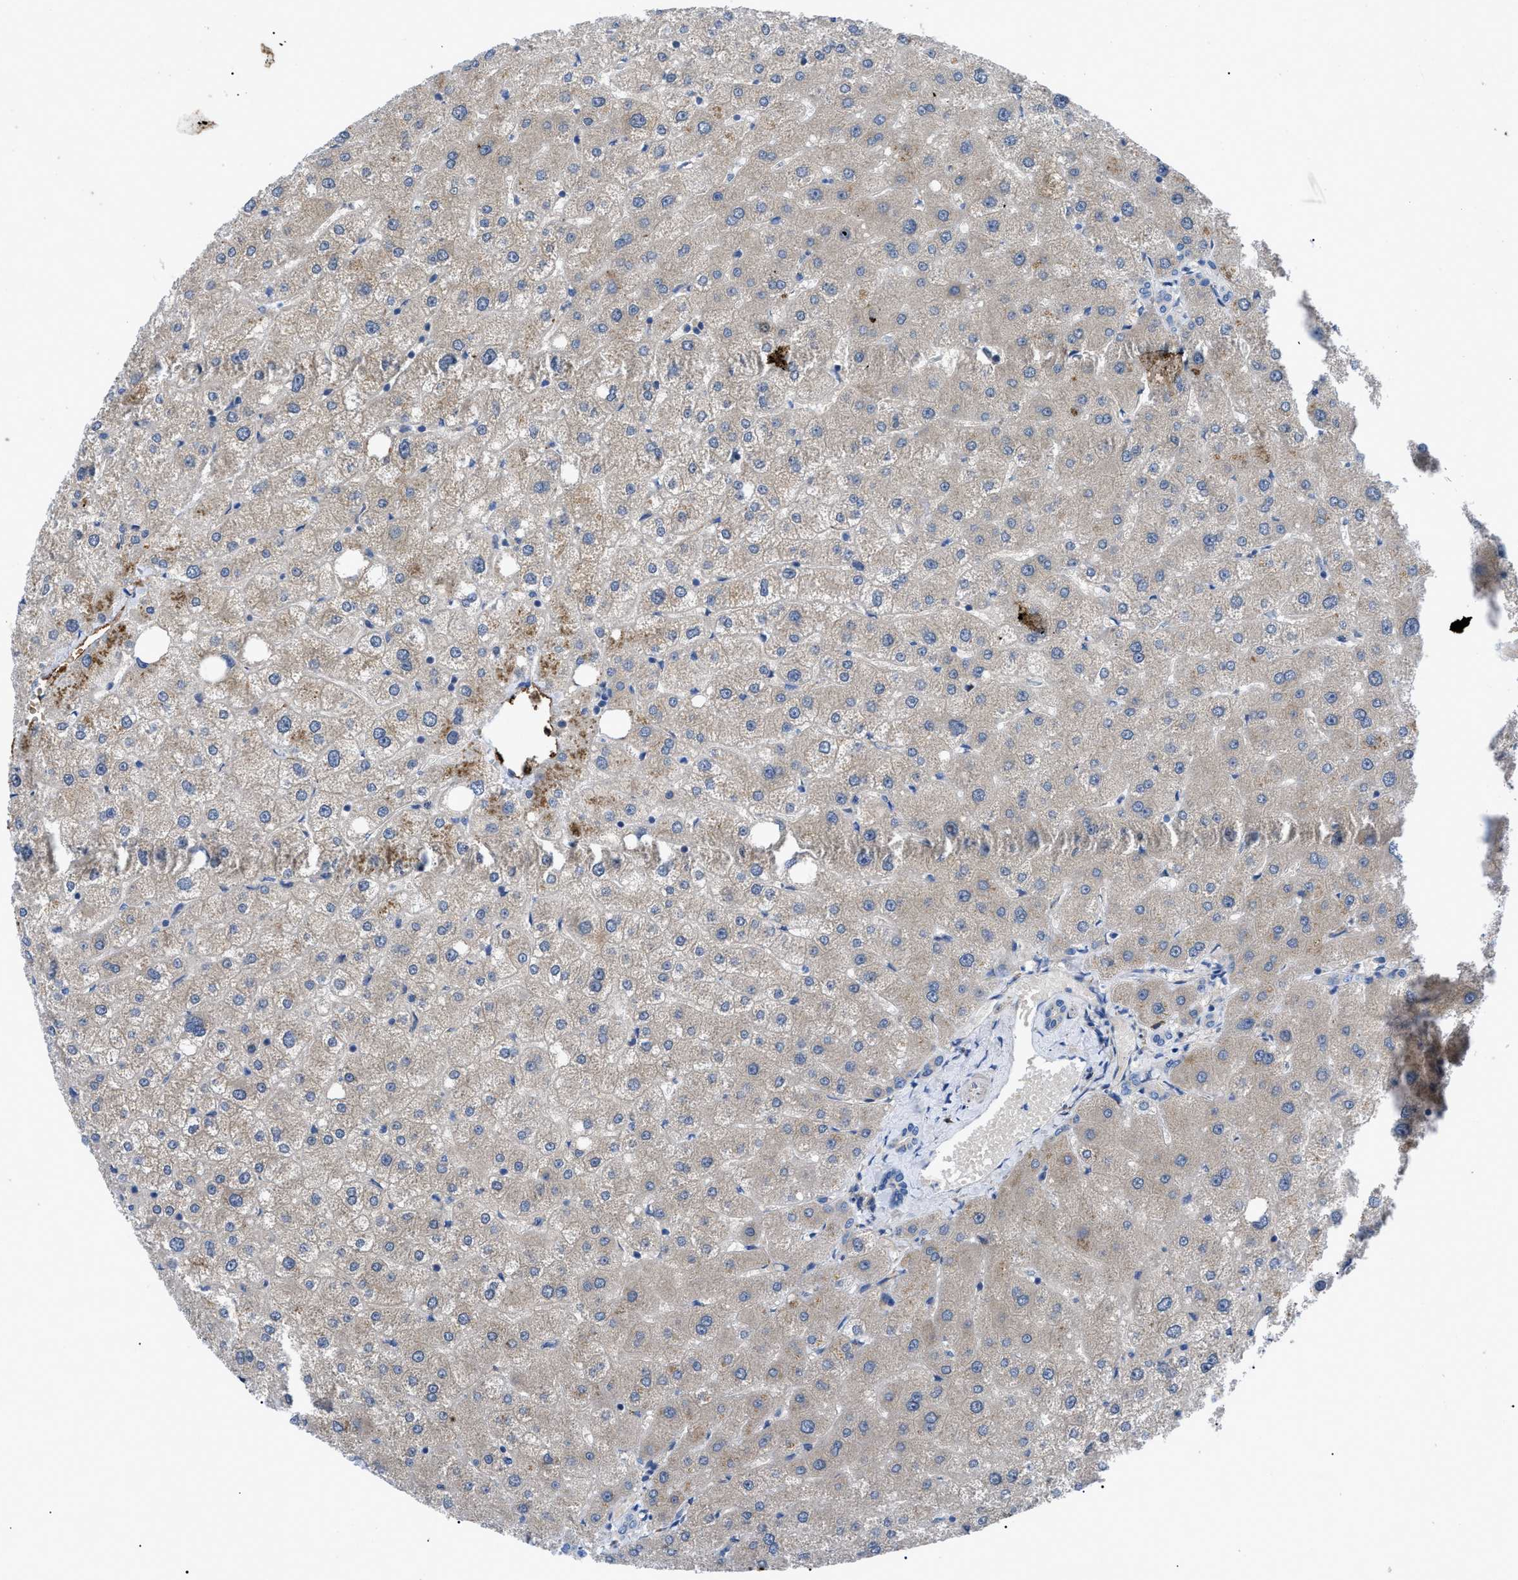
{"staining": {"intensity": "negative", "quantity": "none", "location": "none"}, "tissue": "liver", "cell_type": "Cholangiocytes", "image_type": "normal", "snomed": [{"axis": "morphology", "description": "Normal tissue, NOS"}, {"axis": "topography", "description": "Liver"}], "caption": "DAB immunohistochemical staining of unremarkable human liver shows no significant expression in cholangiocytes. The staining was performed using DAB to visualize the protein expression in brown, while the nuclei were stained in blue with hematoxylin (Magnification: 20x).", "gene": "HSPB8", "patient": {"sex": "male", "age": 73}}